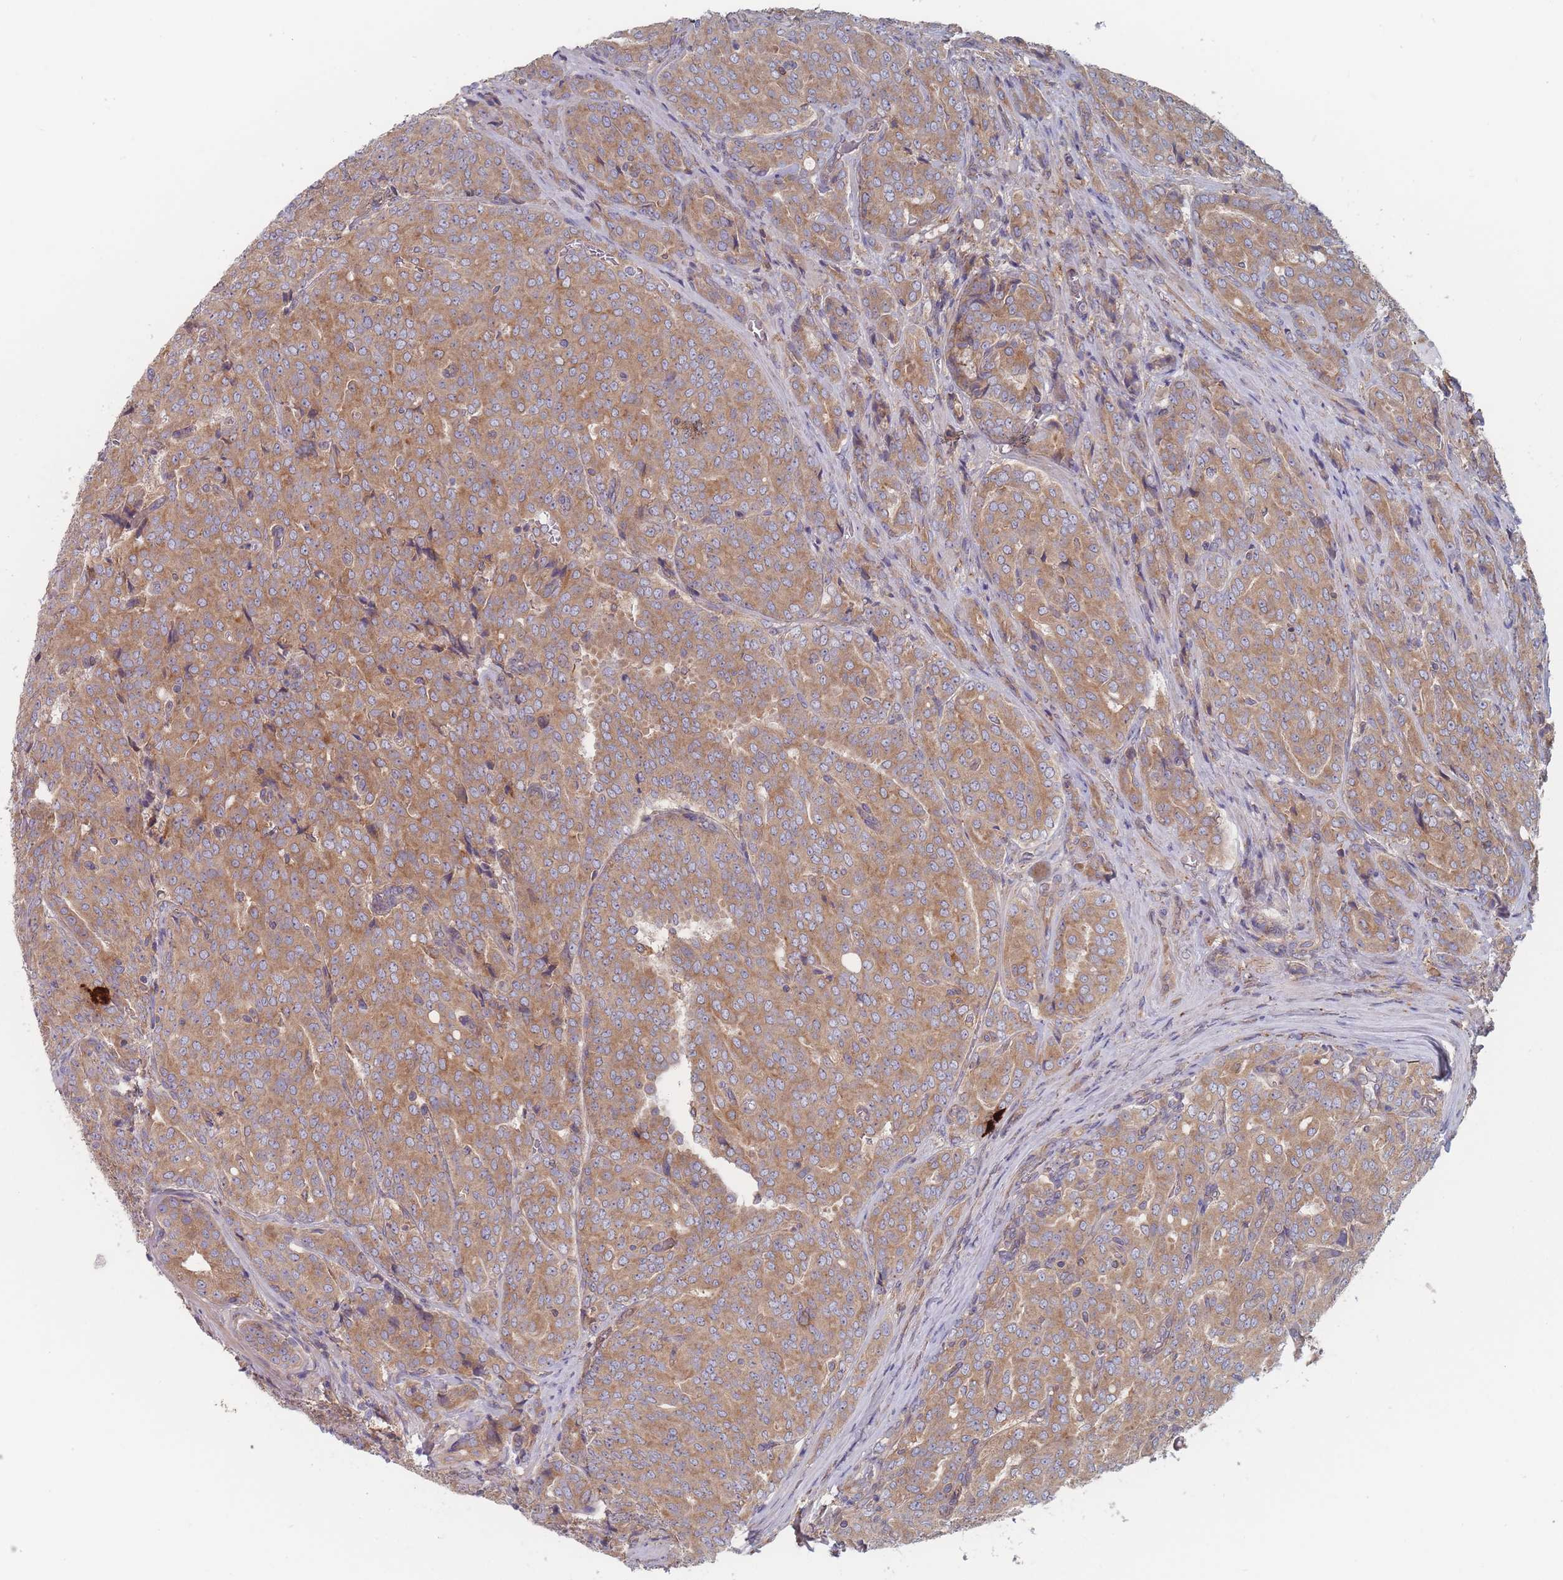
{"staining": {"intensity": "moderate", "quantity": ">75%", "location": "cytoplasmic/membranous"}, "tissue": "prostate cancer", "cell_type": "Tumor cells", "image_type": "cancer", "snomed": [{"axis": "morphology", "description": "Adenocarcinoma, High grade"}, {"axis": "topography", "description": "Prostate"}], "caption": "Human prostate cancer stained with a protein marker shows moderate staining in tumor cells.", "gene": "KDSR", "patient": {"sex": "male", "age": 68}}